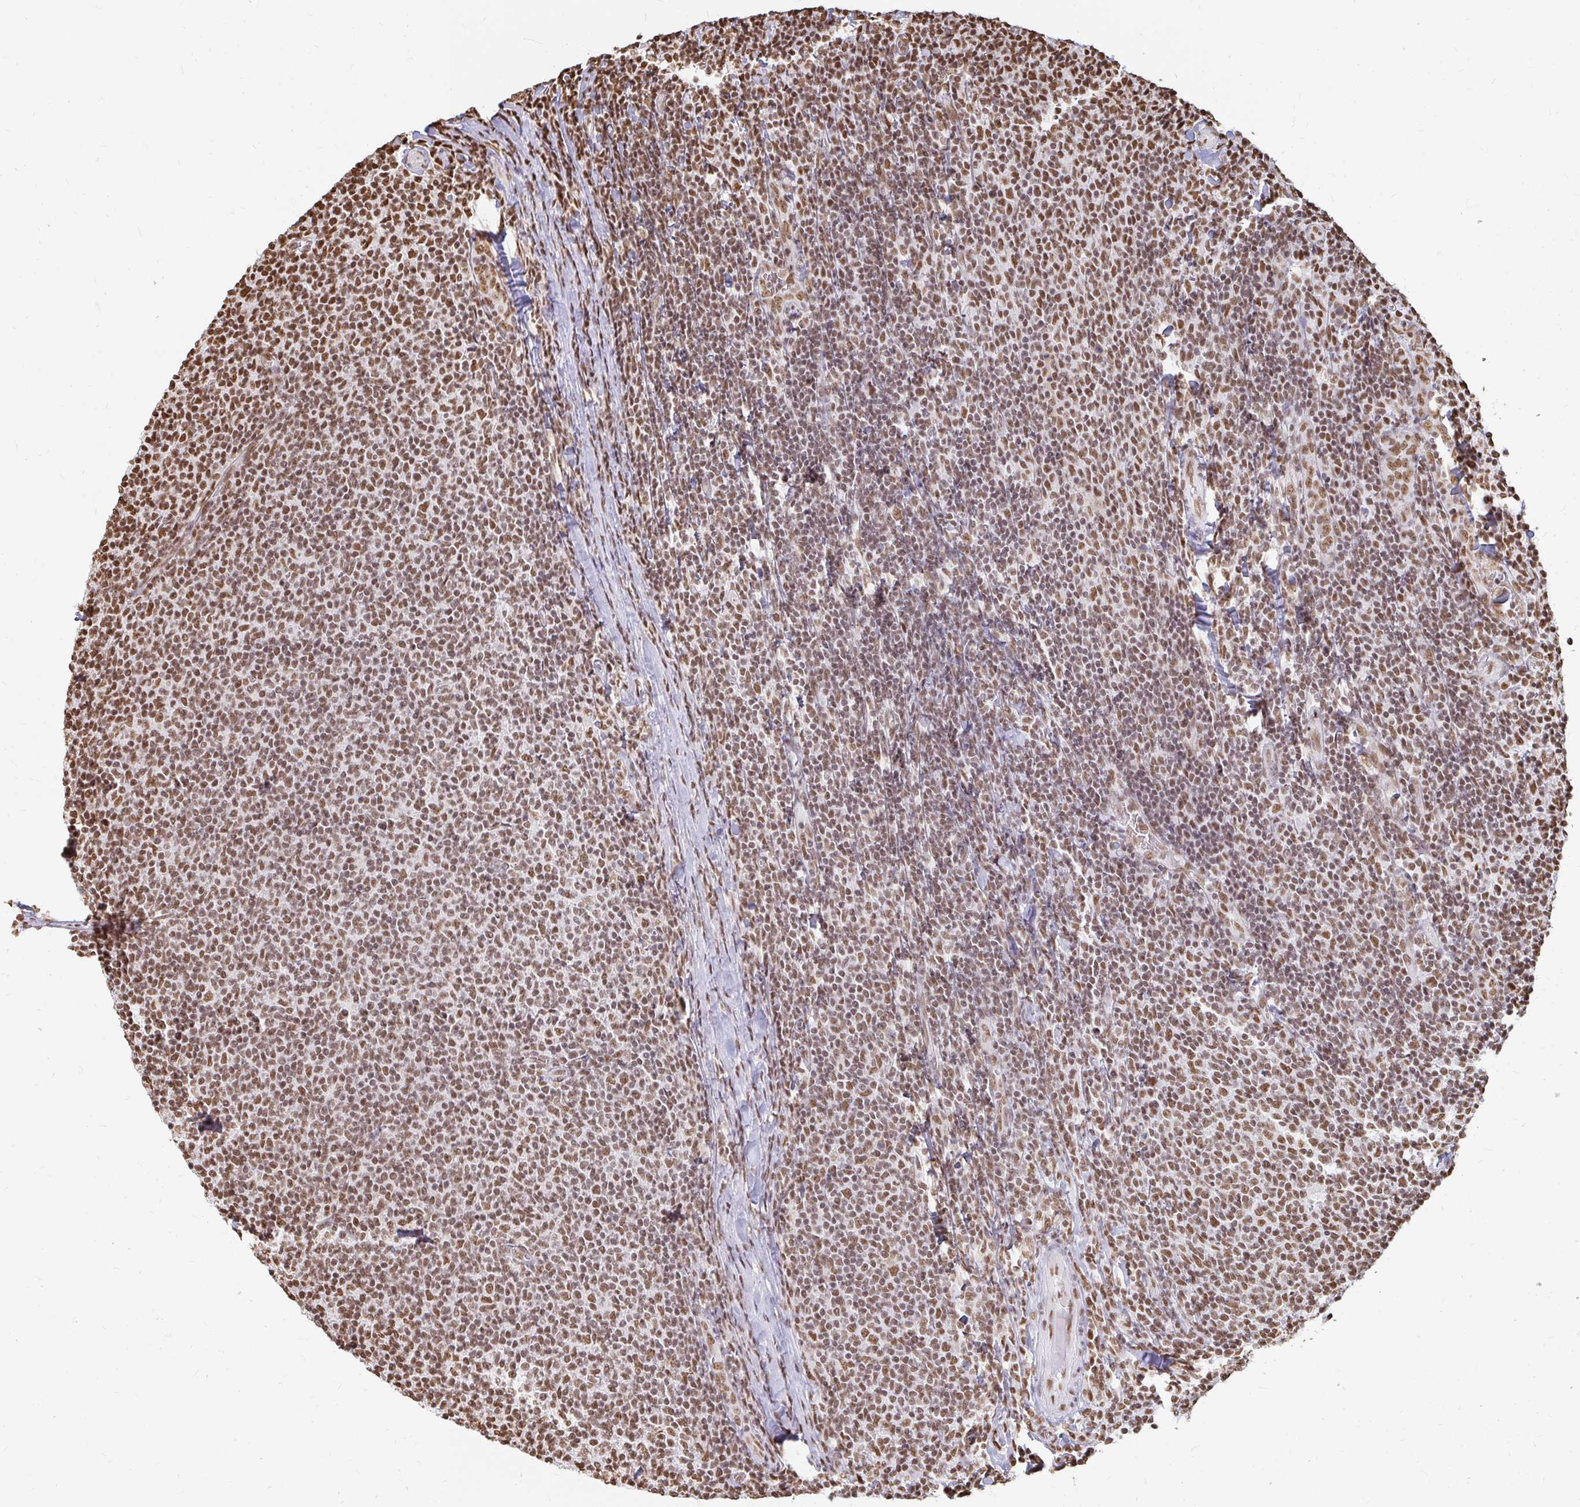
{"staining": {"intensity": "moderate", "quantity": ">75%", "location": "nuclear"}, "tissue": "lymphoma", "cell_type": "Tumor cells", "image_type": "cancer", "snomed": [{"axis": "morphology", "description": "Malignant lymphoma, non-Hodgkin's type, Low grade"}, {"axis": "topography", "description": "Lymph node"}], "caption": "Immunohistochemistry image of neoplastic tissue: human lymphoma stained using IHC reveals medium levels of moderate protein expression localized specifically in the nuclear of tumor cells, appearing as a nuclear brown color.", "gene": "HNRNPU", "patient": {"sex": "male", "age": 52}}